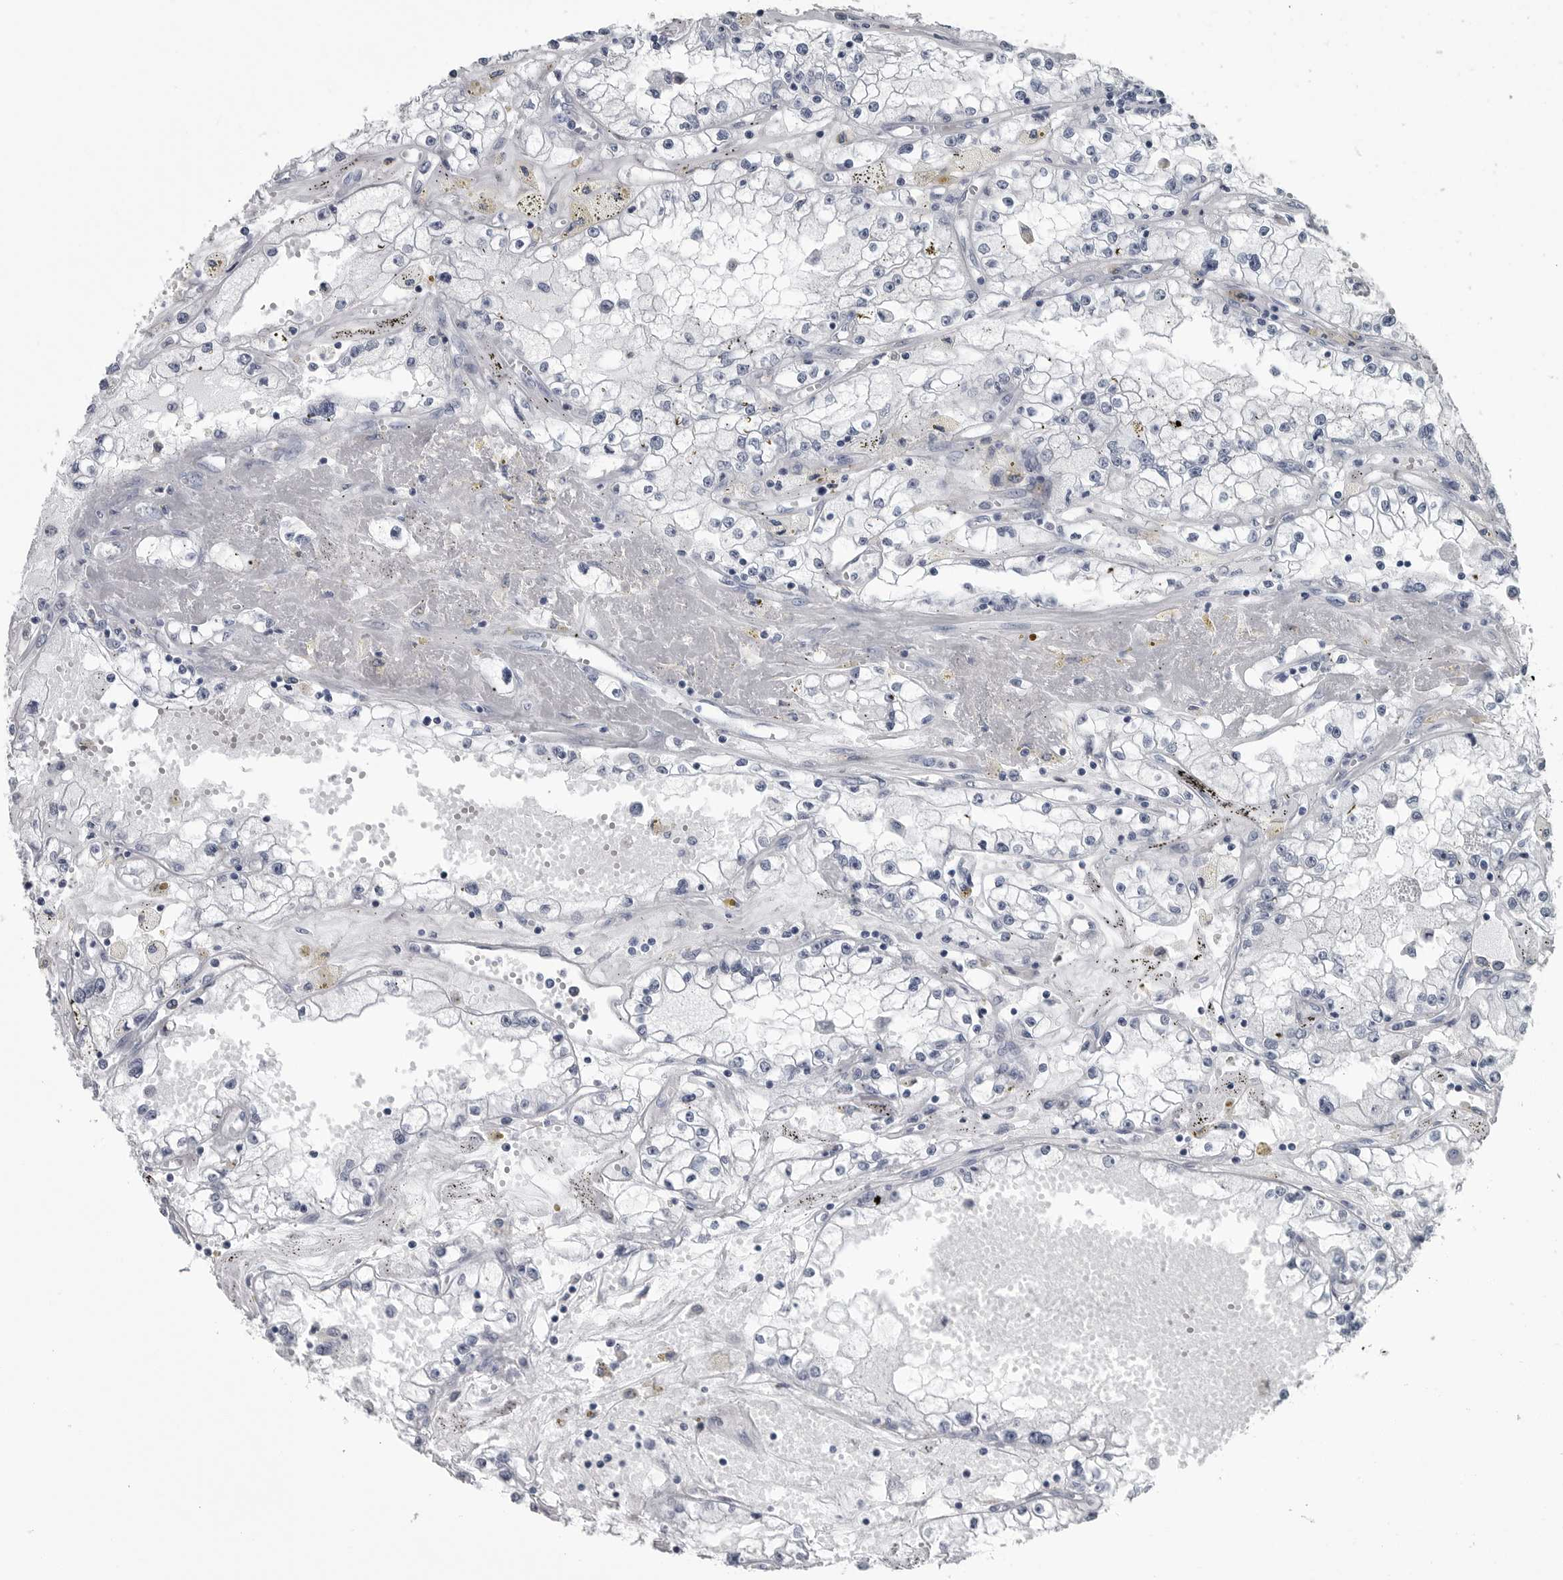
{"staining": {"intensity": "negative", "quantity": "none", "location": "none"}, "tissue": "renal cancer", "cell_type": "Tumor cells", "image_type": "cancer", "snomed": [{"axis": "morphology", "description": "Adenocarcinoma, NOS"}, {"axis": "topography", "description": "Kidney"}], "caption": "Renal adenocarcinoma was stained to show a protein in brown. There is no significant expression in tumor cells.", "gene": "MYOC", "patient": {"sex": "male", "age": 56}}